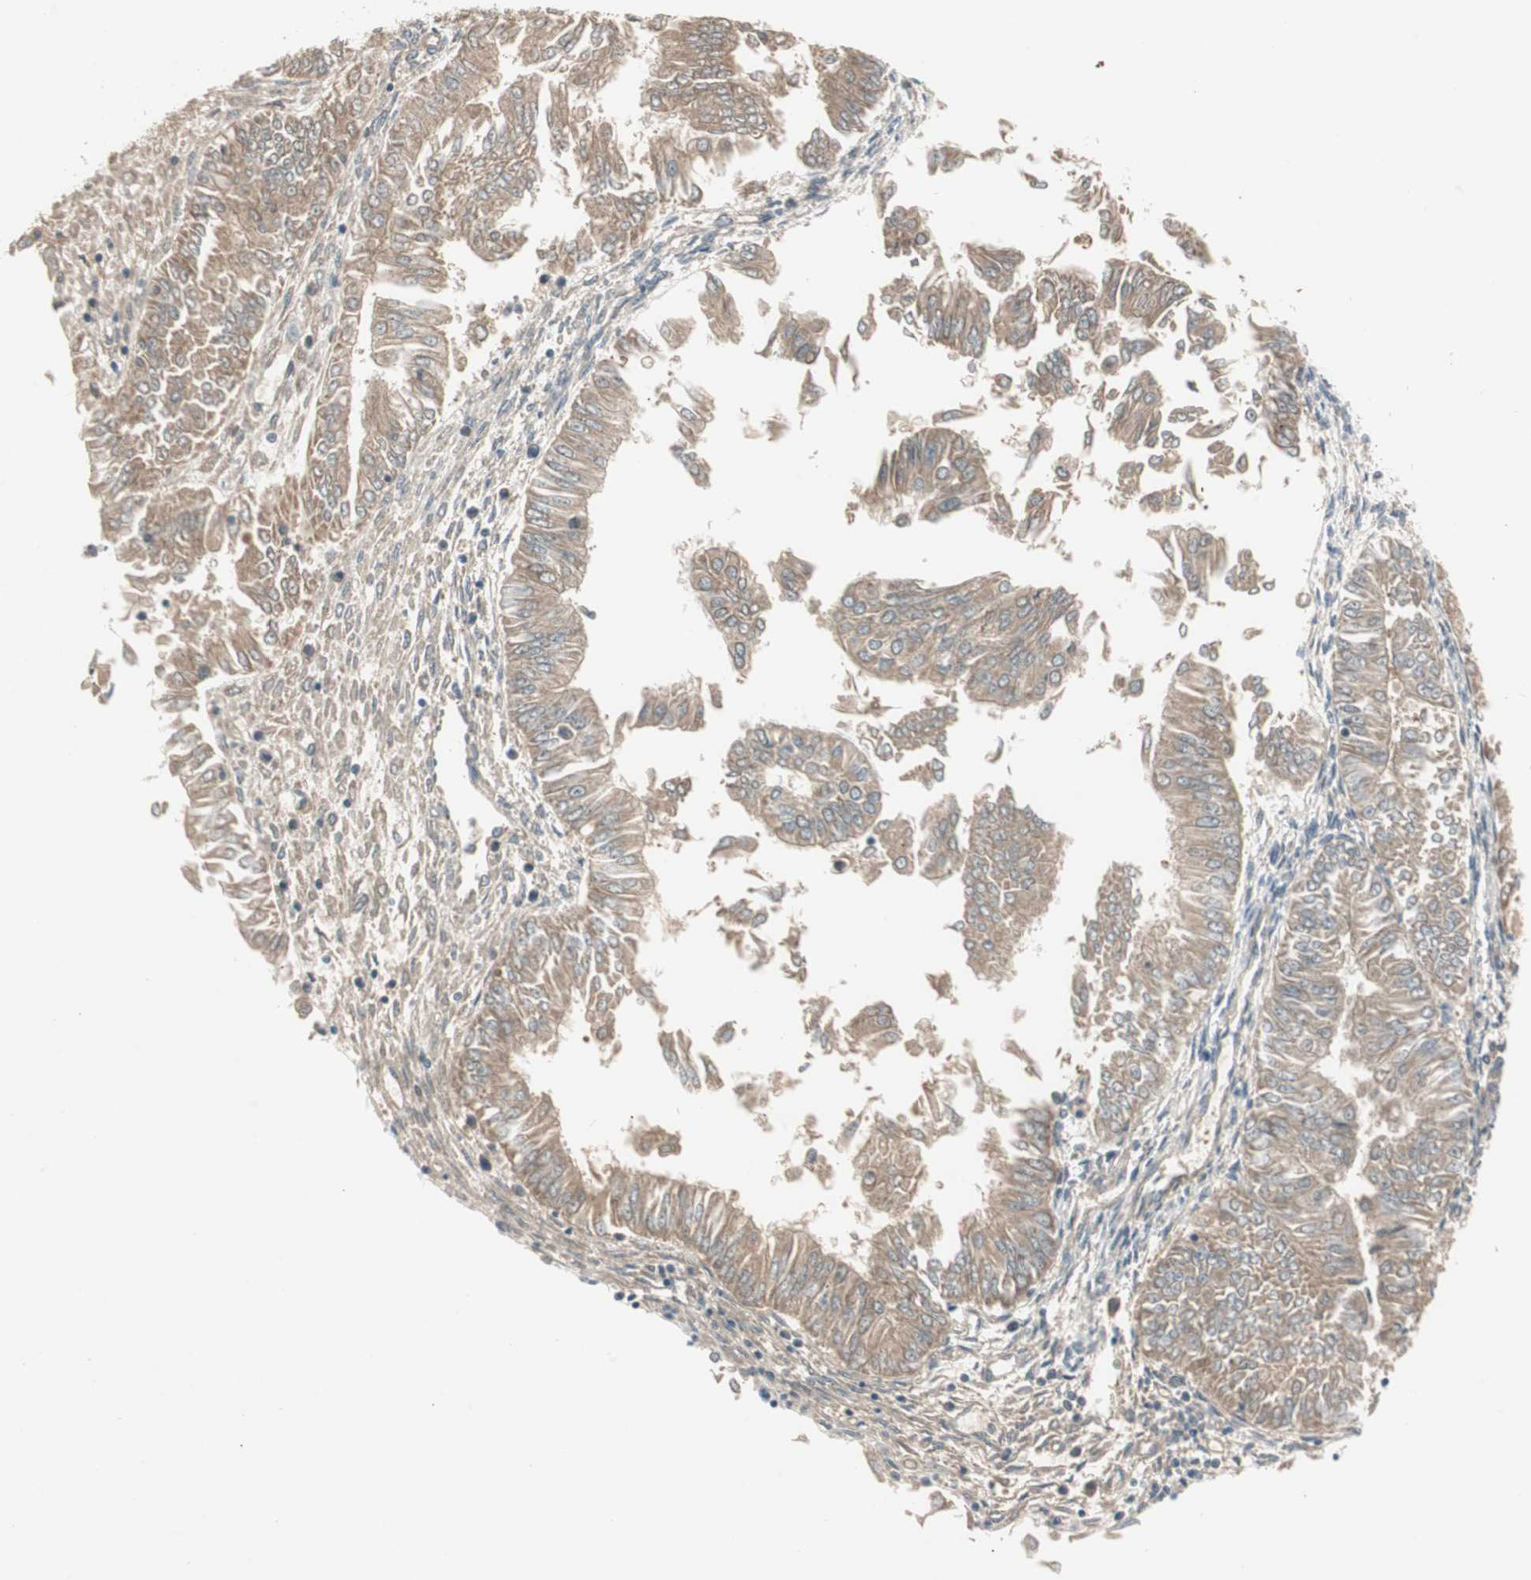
{"staining": {"intensity": "moderate", "quantity": ">75%", "location": "cytoplasmic/membranous"}, "tissue": "endometrial cancer", "cell_type": "Tumor cells", "image_type": "cancer", "snomed": [{"axis": "morphology", "description": "Adenocarcinoma, NOS"}, {"axis": "topography", "description": "Endometrium"}], "caption": "Endometrial cancer (adenocarcinoma) stained with a brown dye demonstrates moderate cytoplasmic/membranous positive positivity in about >75% of tumor cells.", "gene": "NCLN", "patient": {"sex": "female", "age": 53}}